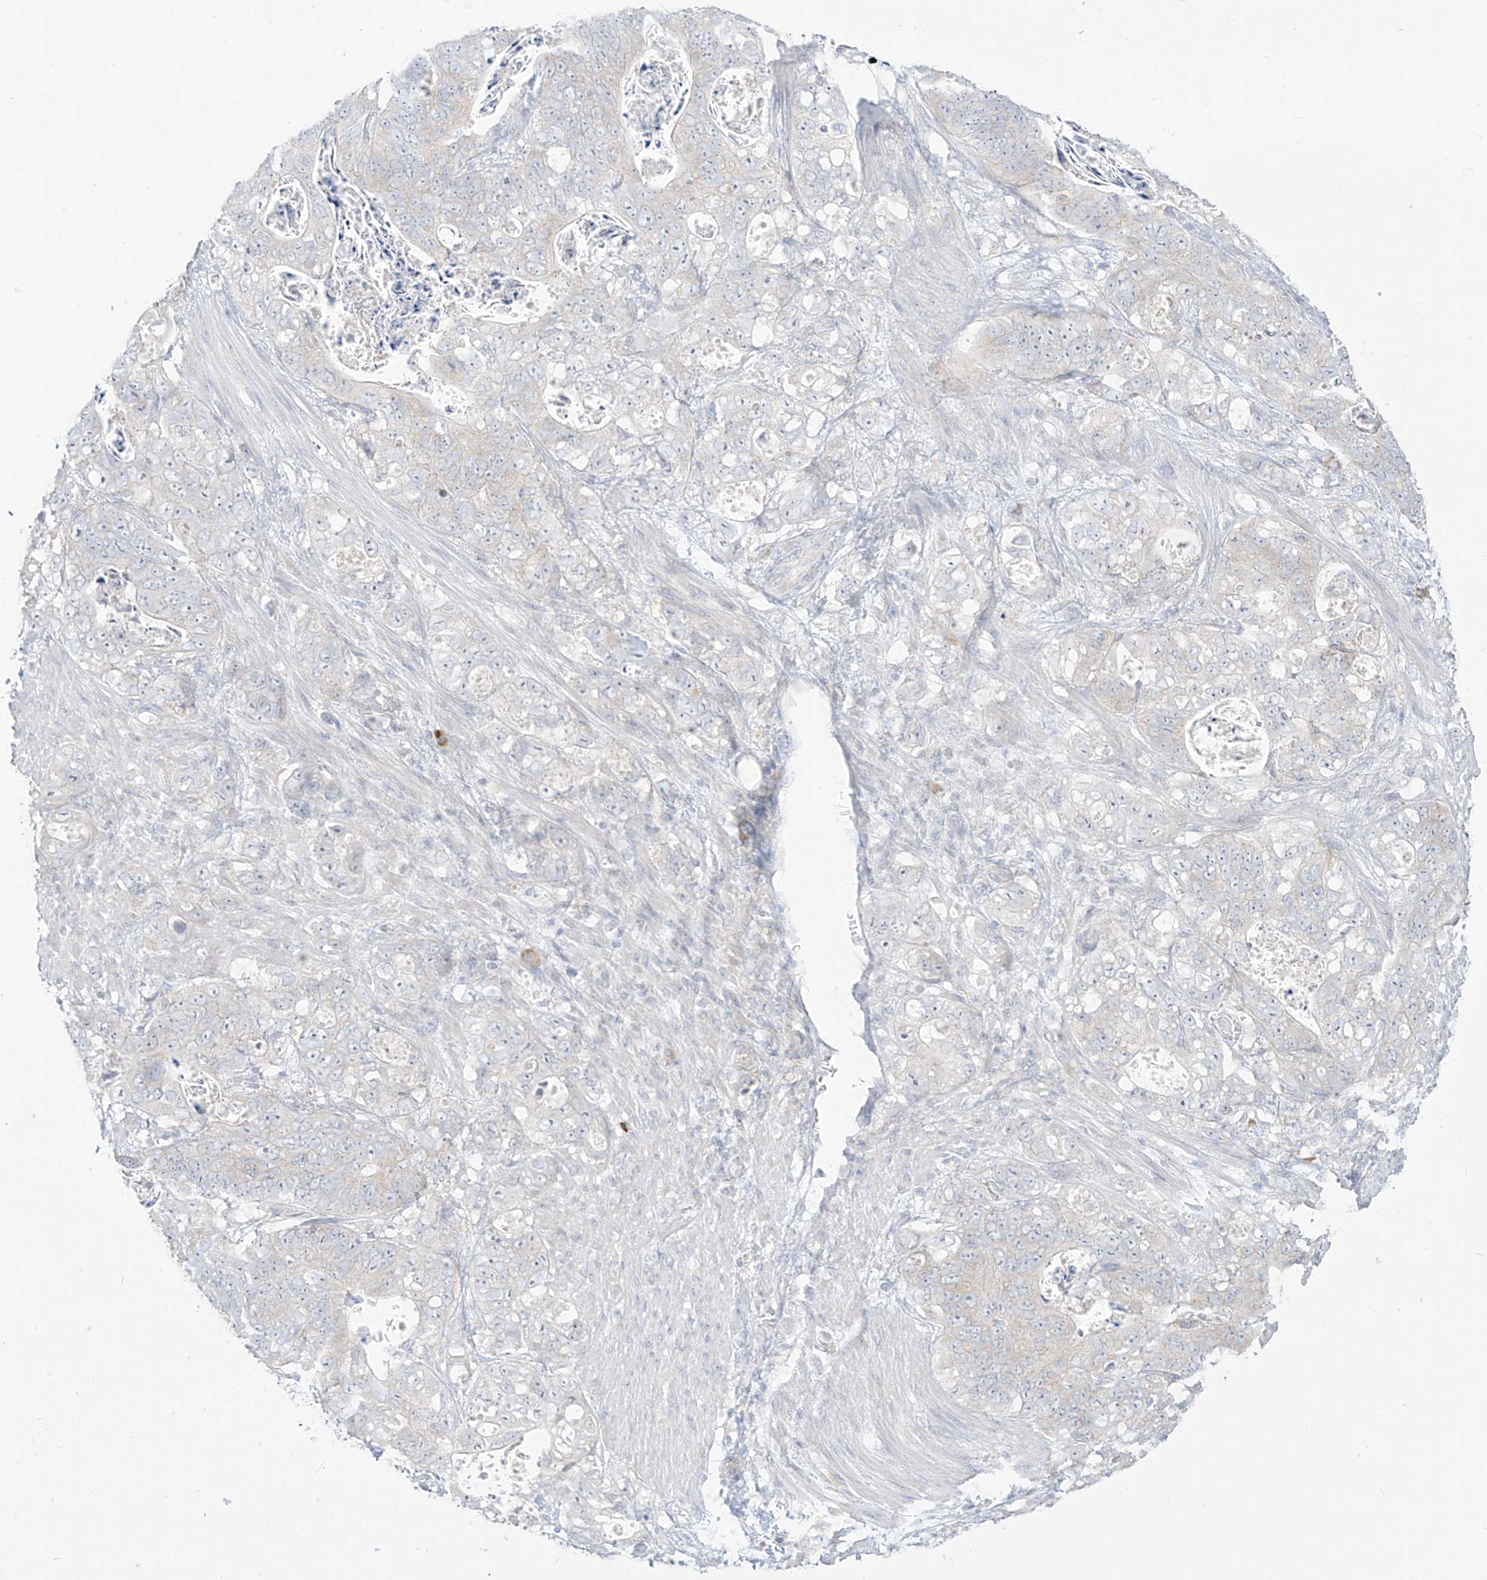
{"staining": {"intensity": "negative", "quantity": "none", "location": "none"}, "tissue": "stomach cancer", "cell_type": "Tumor cells", "image_type": "cancer", "snomed": [{"axis": "morphology", "description": "Normal tissue, NOS"}, {"axis": "morphology", "description": "Adenocarcinoma, NOS"}, {"axis": "topography", "description": "Stomach"}], "caption": "This is a micrograph of immunohistochemistry (IHC) staining of adenocarcinoma (stomach), which shows no positivity in tumor cells. Nuclei are stained in blue.", "gene": "SYTL3", "patient": {"sex": "female", "age": 89}}